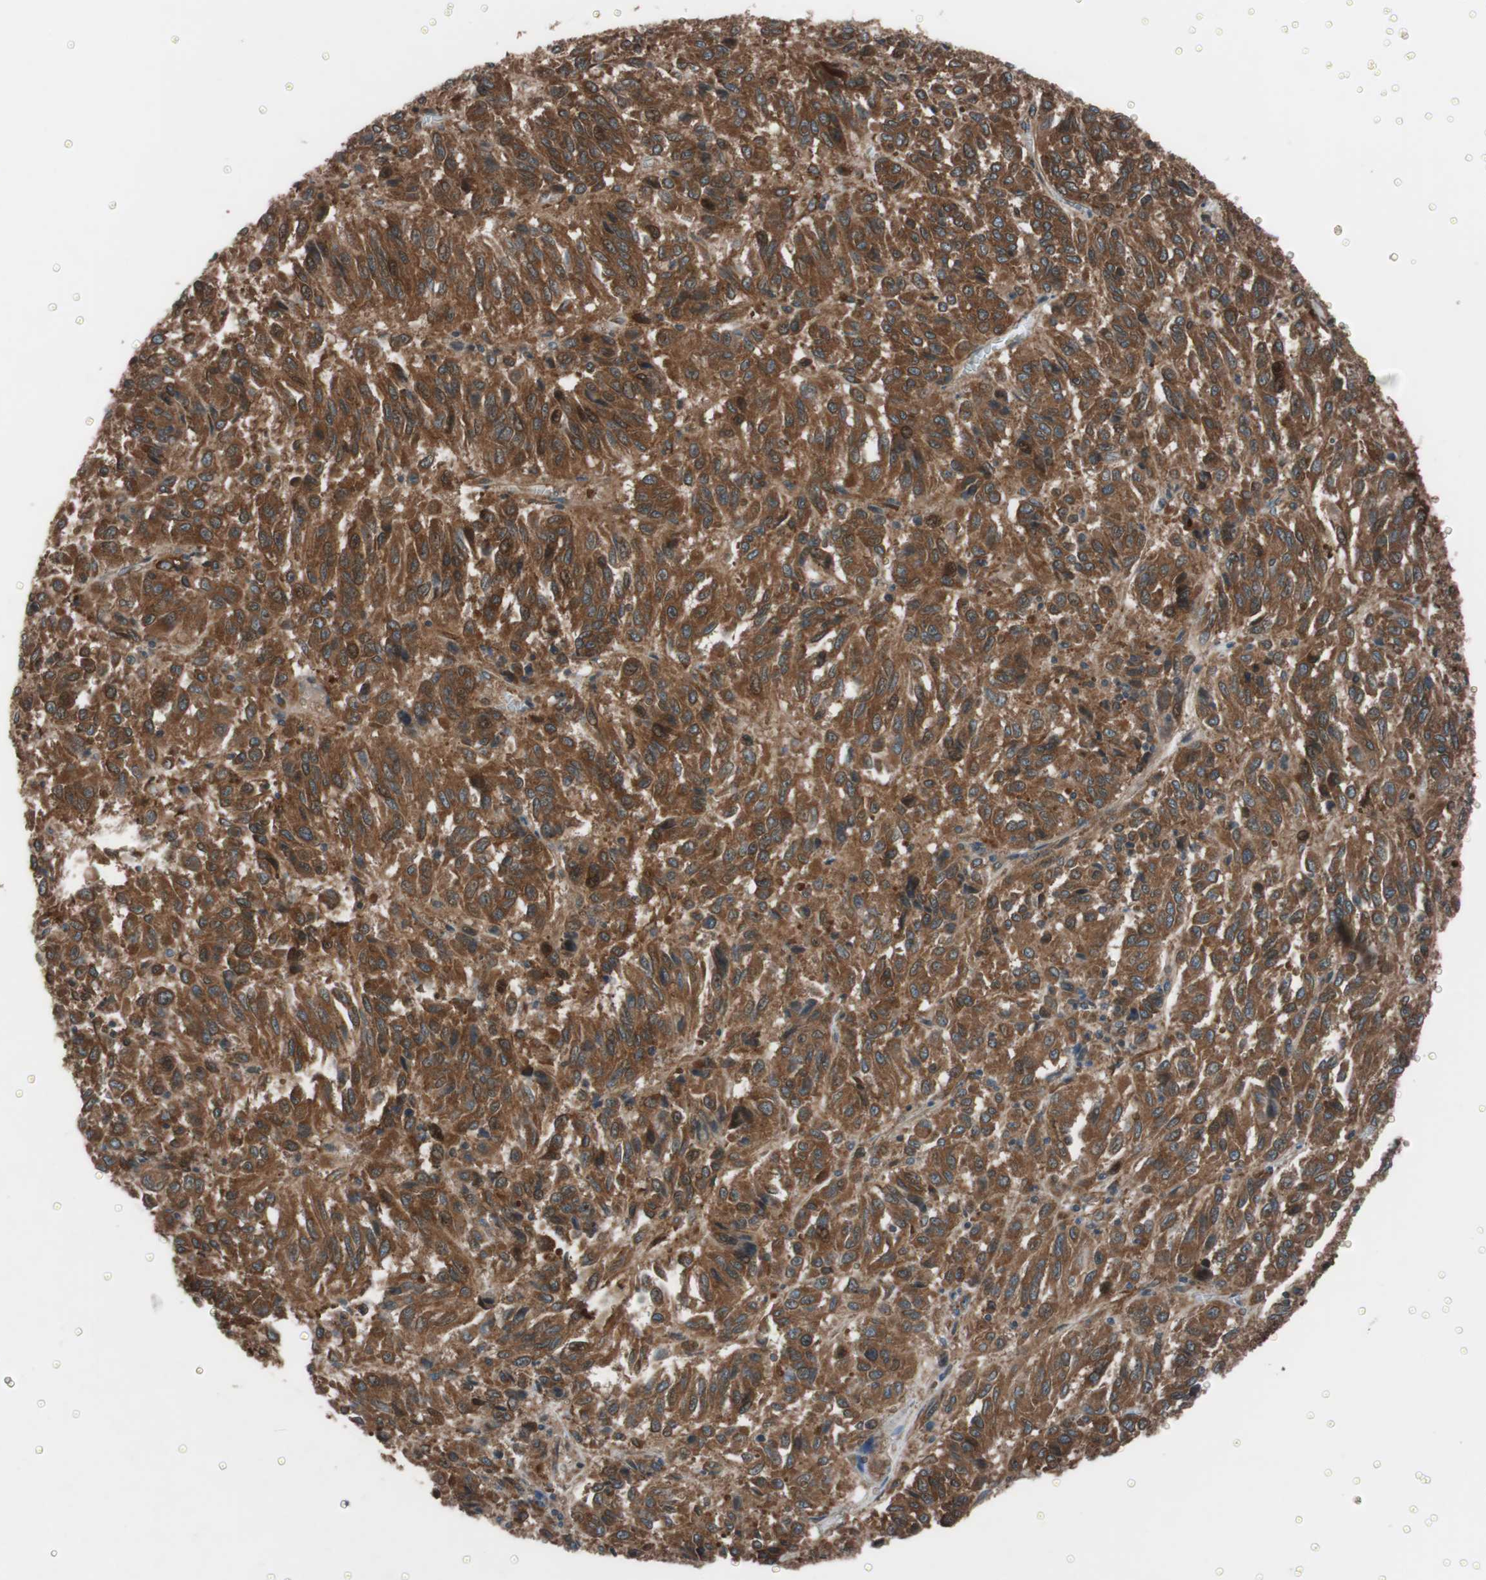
{"staining": {"intensity": "strong", "quantity": ">75%", "location": "cytoplasmic/membranous"}, "tissue": "melanoma", "cell_type": "Tumor cells", "image_type": "cancer", "snomed": [{"axis": "morphology", "description": "Malignant melanoma, Metastatic site"}, {"axis": "topography", "description": "Lung"}], "caption": "This micrograph displays malignant melanoma (metastatic site) stained with immunohistochemistry to label a protein in brown. The cytoplasmic/membranous of tumor cells show strong positivity for the protein. Nuclei are counter-stained blue.", "gene": "SEC31A", "patient": {"sex": "male", "age": 64}}